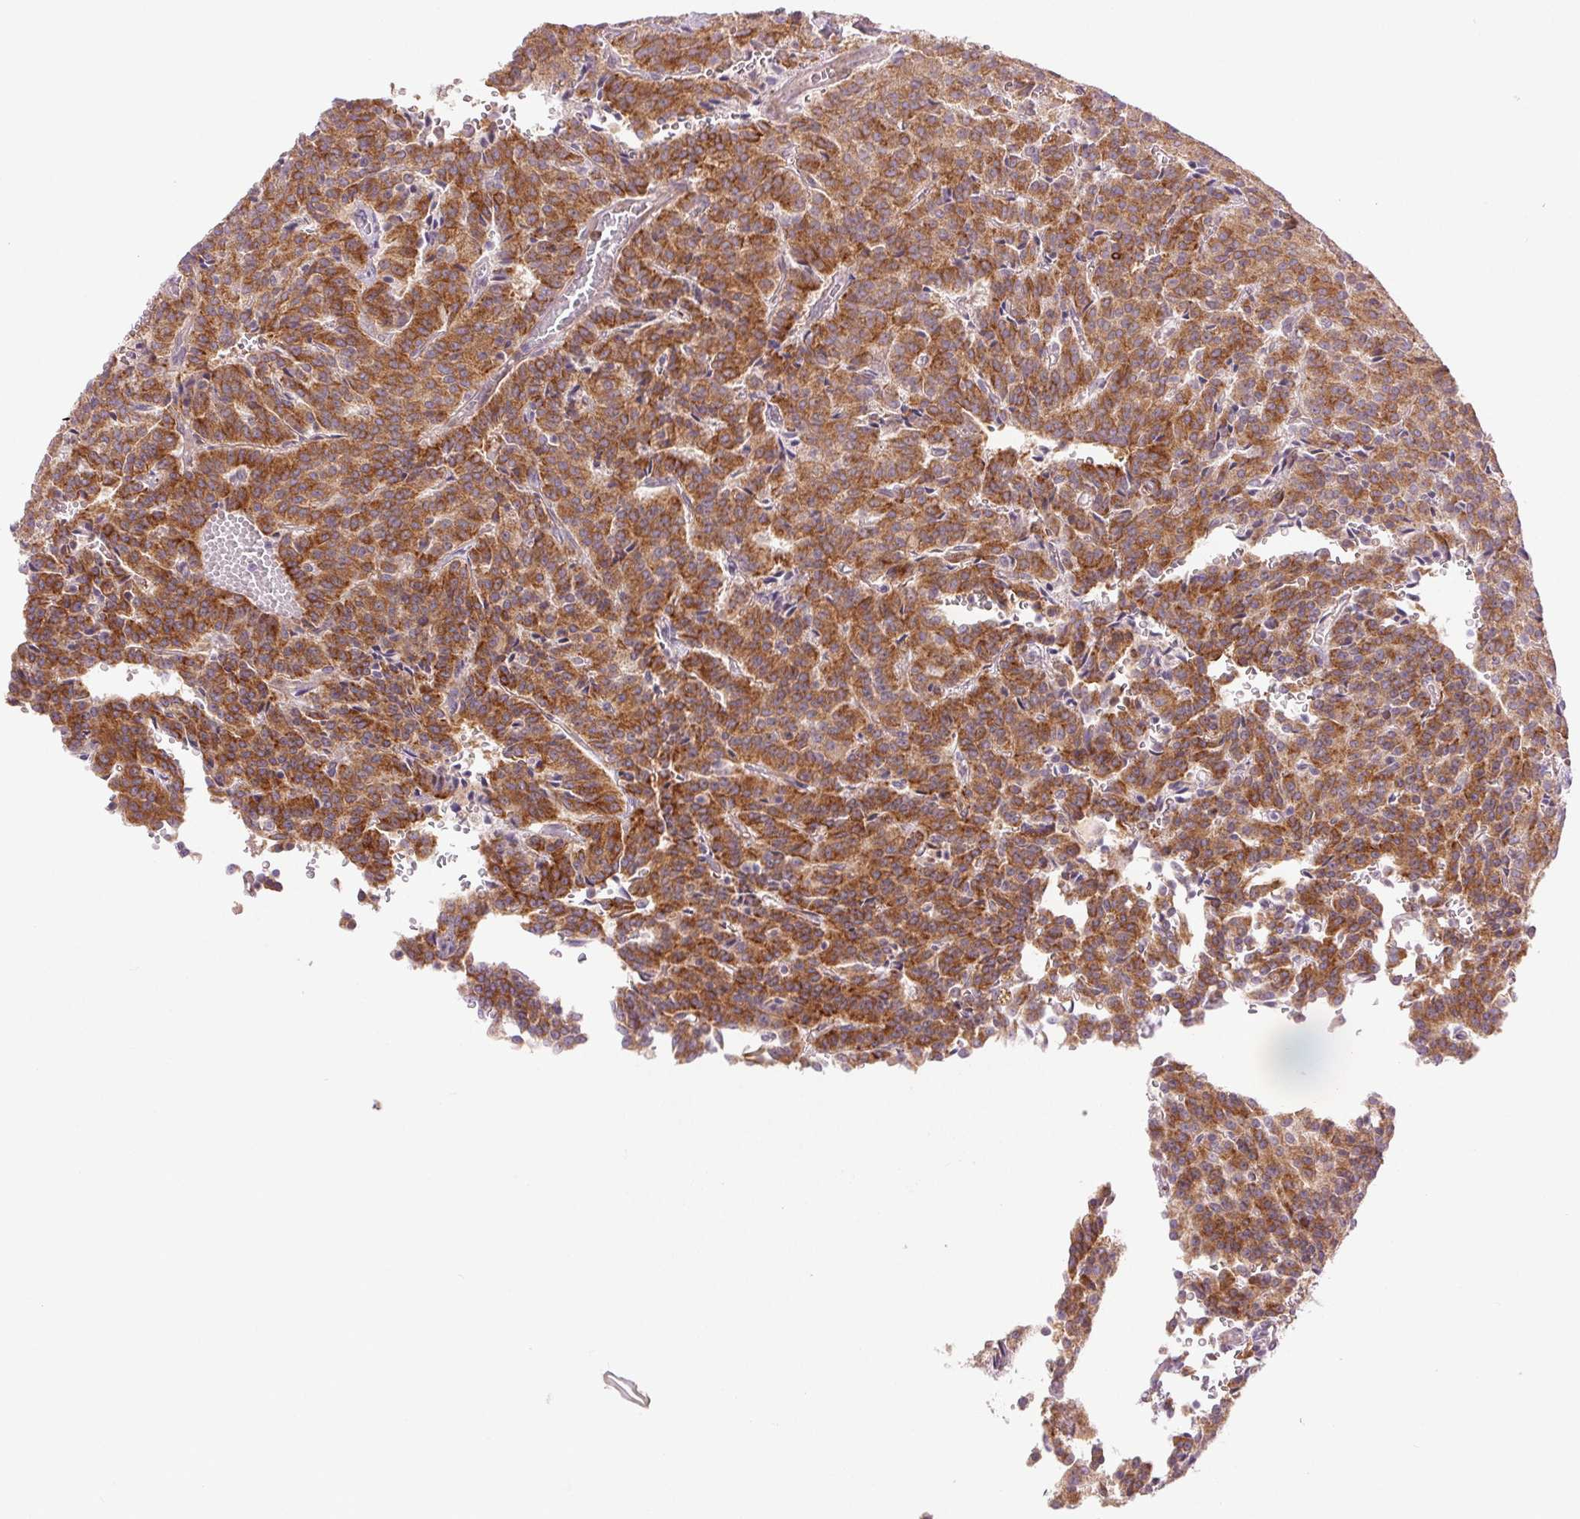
{"staining": {"intensity": "moderate", "quantity": ">75%", "location": "cytoplasmic/membranous"}, "tissue": "carcinoid", "cell_type": "Tumor cells", "image_type": "cancer", "snomed": [{"axis": "morphology", "description": "Carcinoid, malignant, NOS"}, {"axis": "topography", "description": "Lung"}], "caption": "Carcinoid stained for a protein exhibits moderate cytoplasmic/membranous positivity in tumor cells.", "gene": "METTL17", "patient": {"sex": "male", "age": 70}}